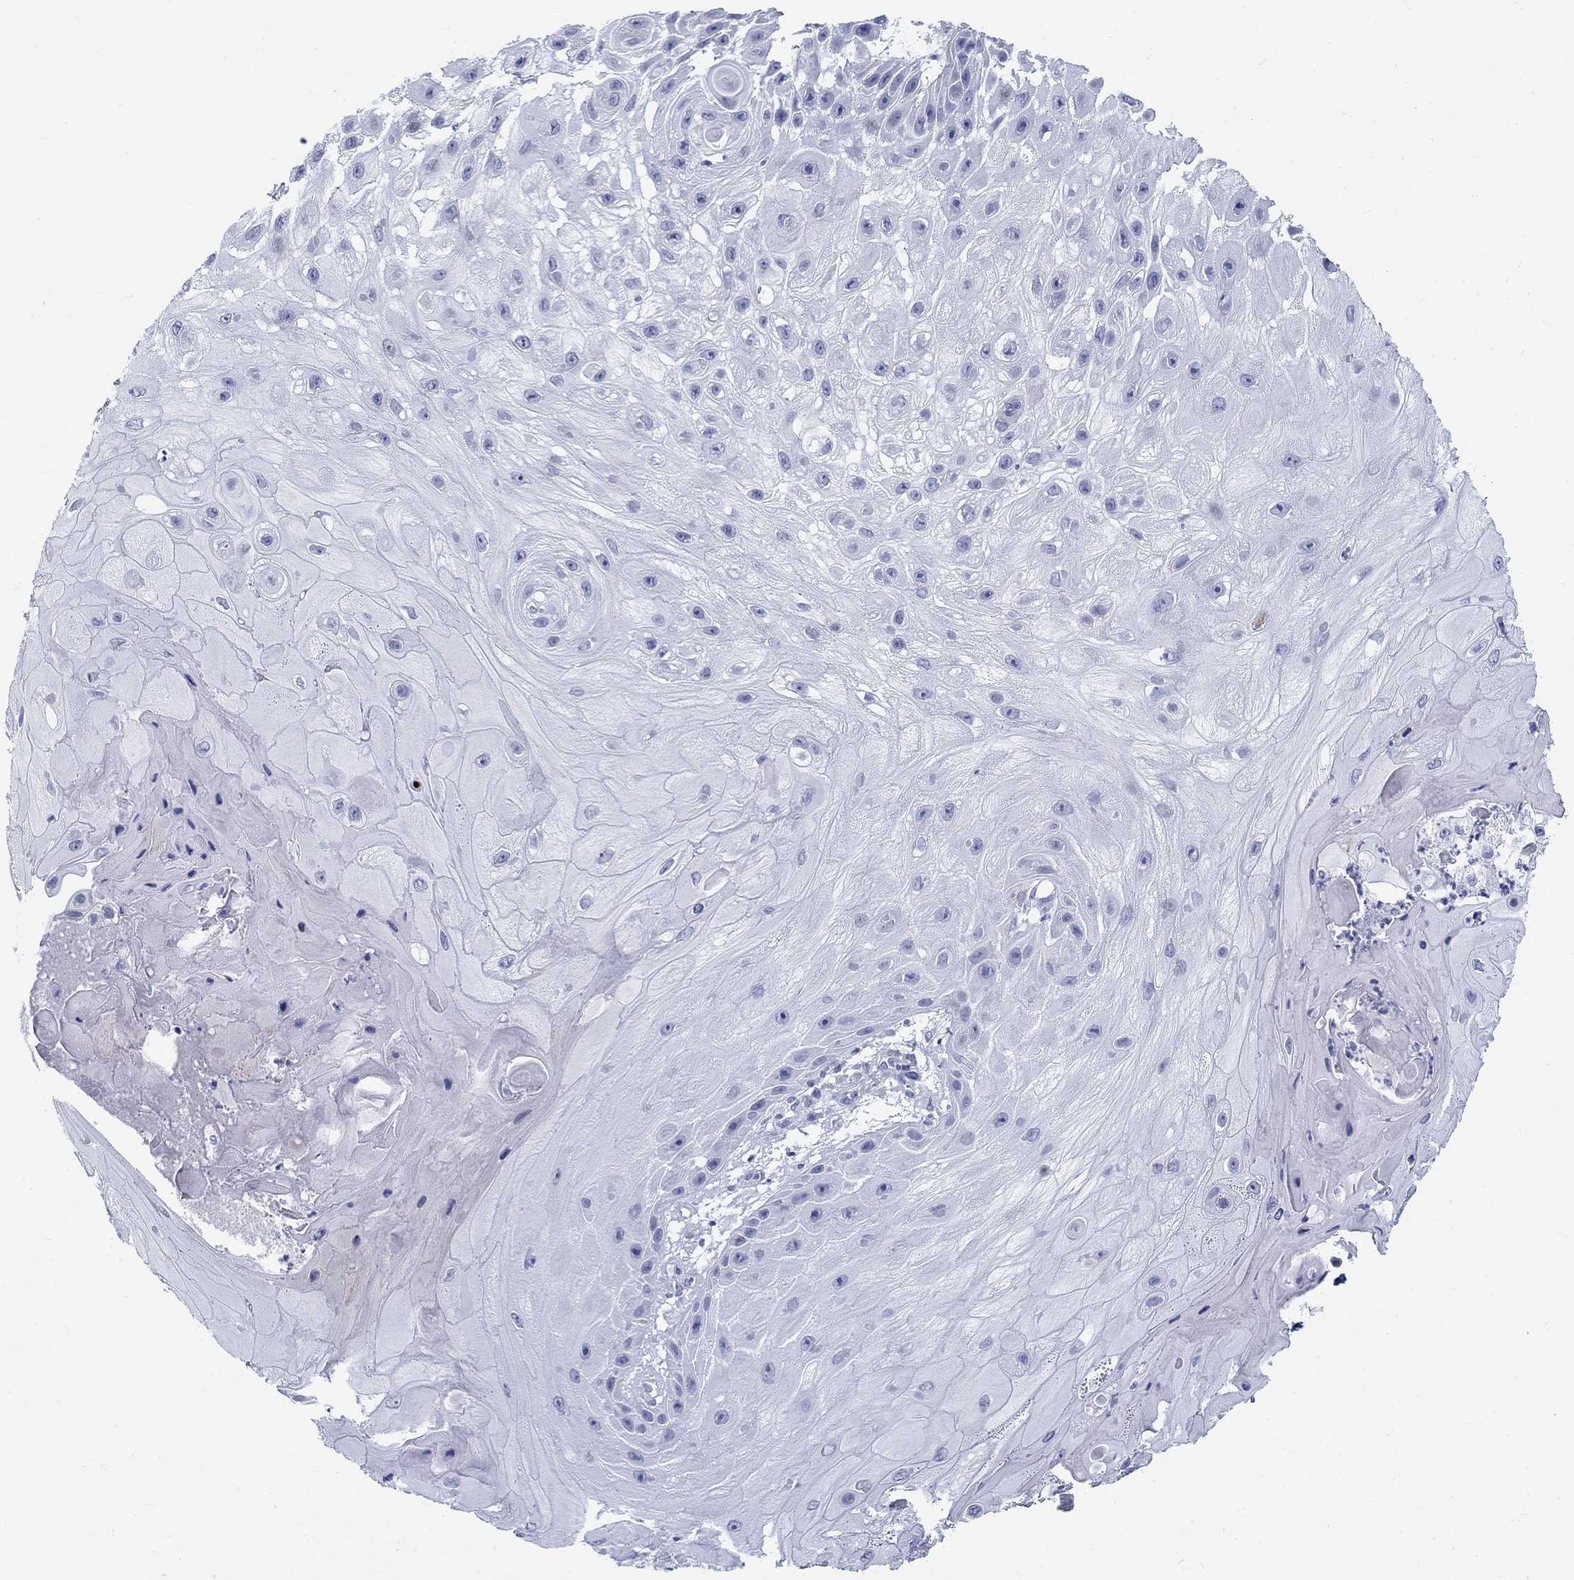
{"staining": {"intensity": "negative", "quantity": "none", "location": "none"}, "tissue": "skin cancer", "cell_type": "Tumor cells", "image_type": "cancer", "snomed": [{"axis": "morphology", "description": "Normal tissue, NOS"}, {"axis": "morphology", "description": "Squamous cell carcinoma, NOS"}, {"axis": "topography", "description": "Skin"}], "caption": "Immunohistochemistry histopathology image of skin cancer stained for a protein (brown), which exhibits no positivity in tumor cells.", "gene": "CRYGS", "patient": {"sex": "male", "age": 79}}